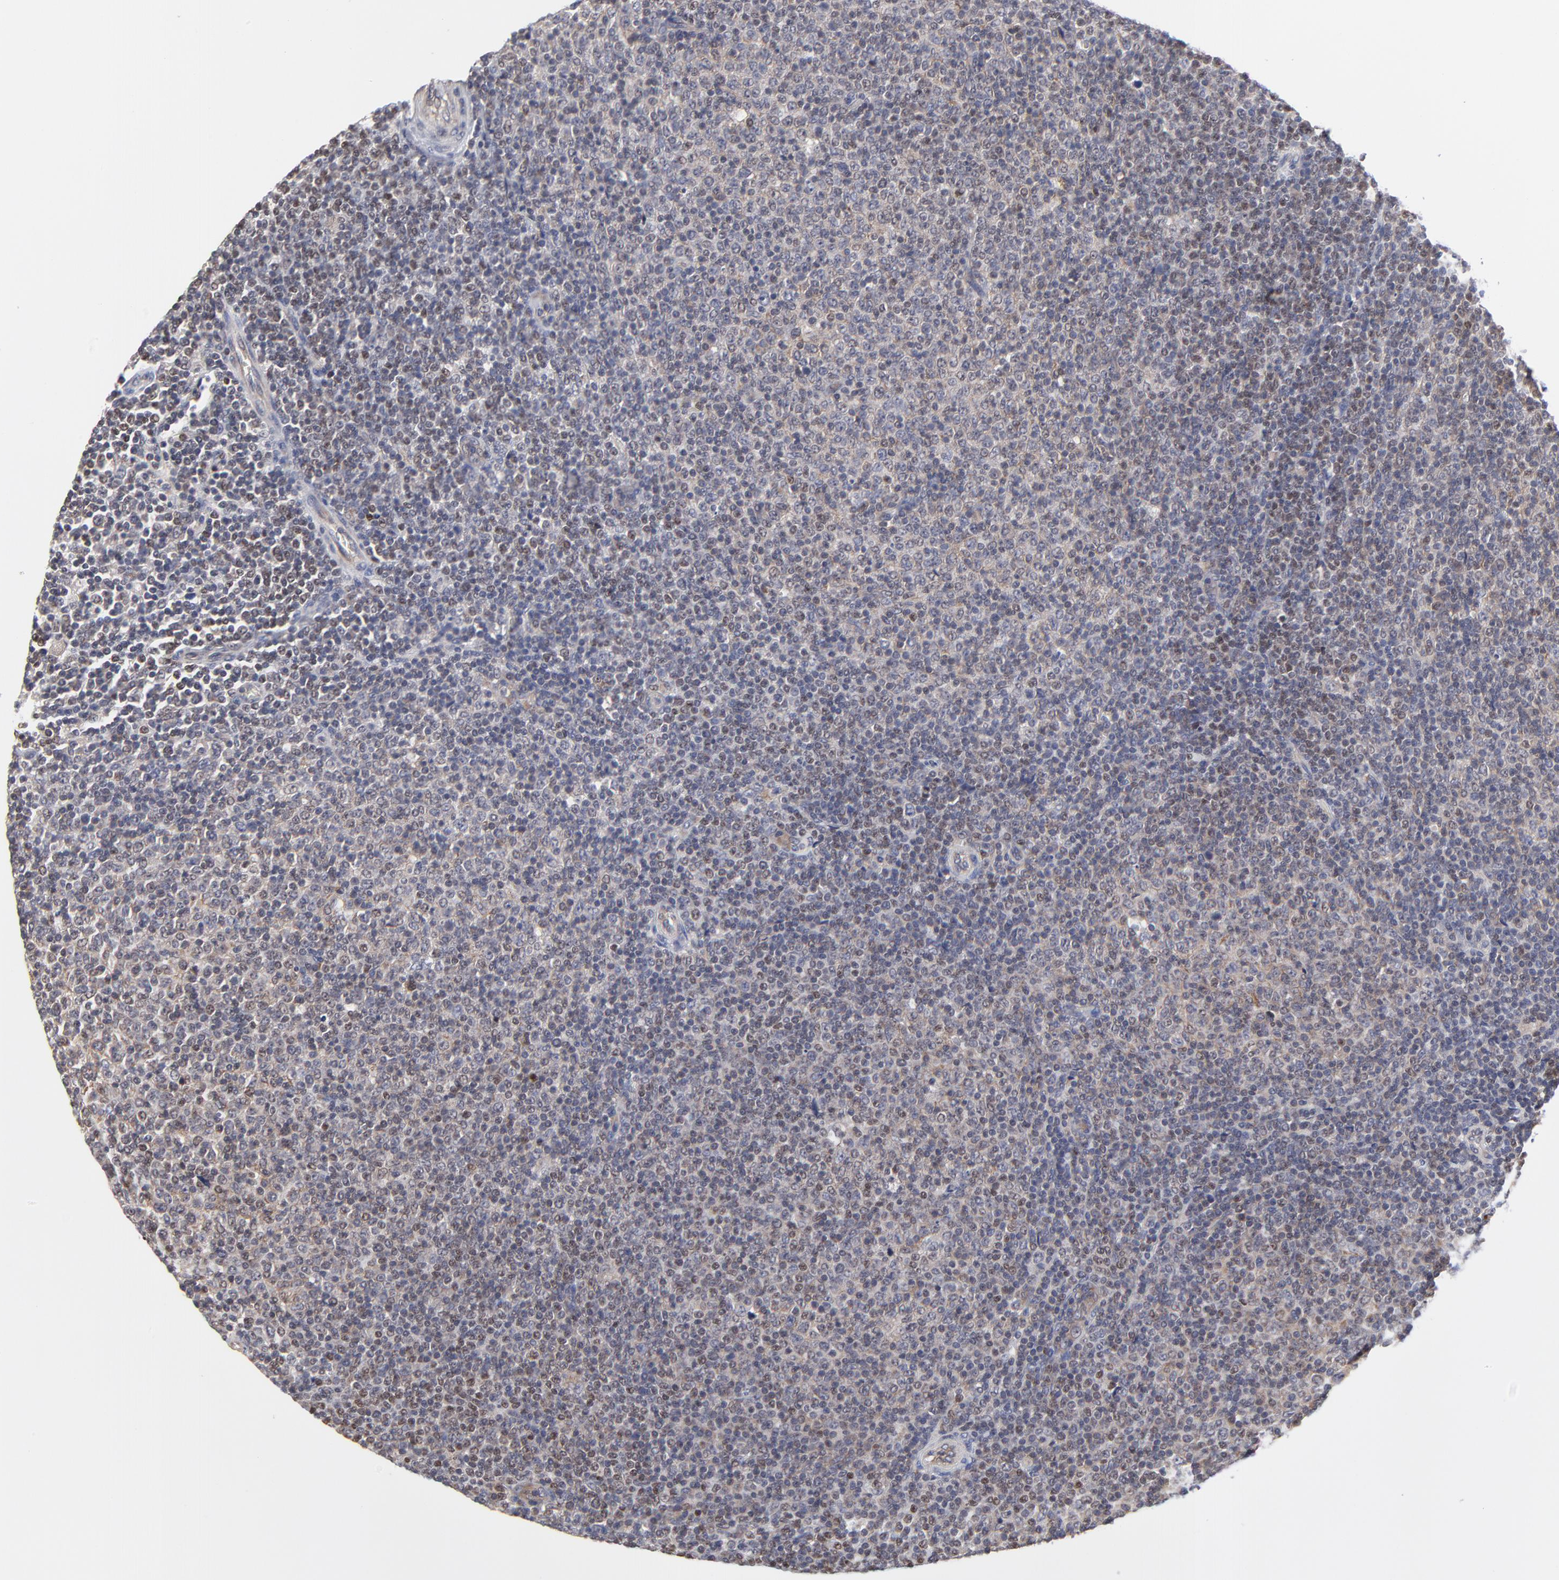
{"staining": {"intensity": "weak", "quantity": "25%-75%", "location": "cytoplasmic/membranous"}, "tissue": "lymphoma", "cell_type": "Tumor cells", "image_type": "cancer", "snomed": [{"axis": "morphology", "description": "Malignant lymphoma, non-Hodgkin's type, Low grade"}, {"axis": "topography", "description": "Lymph node"}], "caption": "Immunohistochemistry (DAB) staining of malignant lymphoma, non-Hodgkin's type (low-grade) shows weak cytoplasmic/membranous protein positivity in approximately 25%-75% of tumor cells. Immunohistochemistry (ihc) stains the protein of interest in brown and the nuclei are stained blue.", "gene": "ZNF157", "patient": {"sex": "male", "age": 70}}